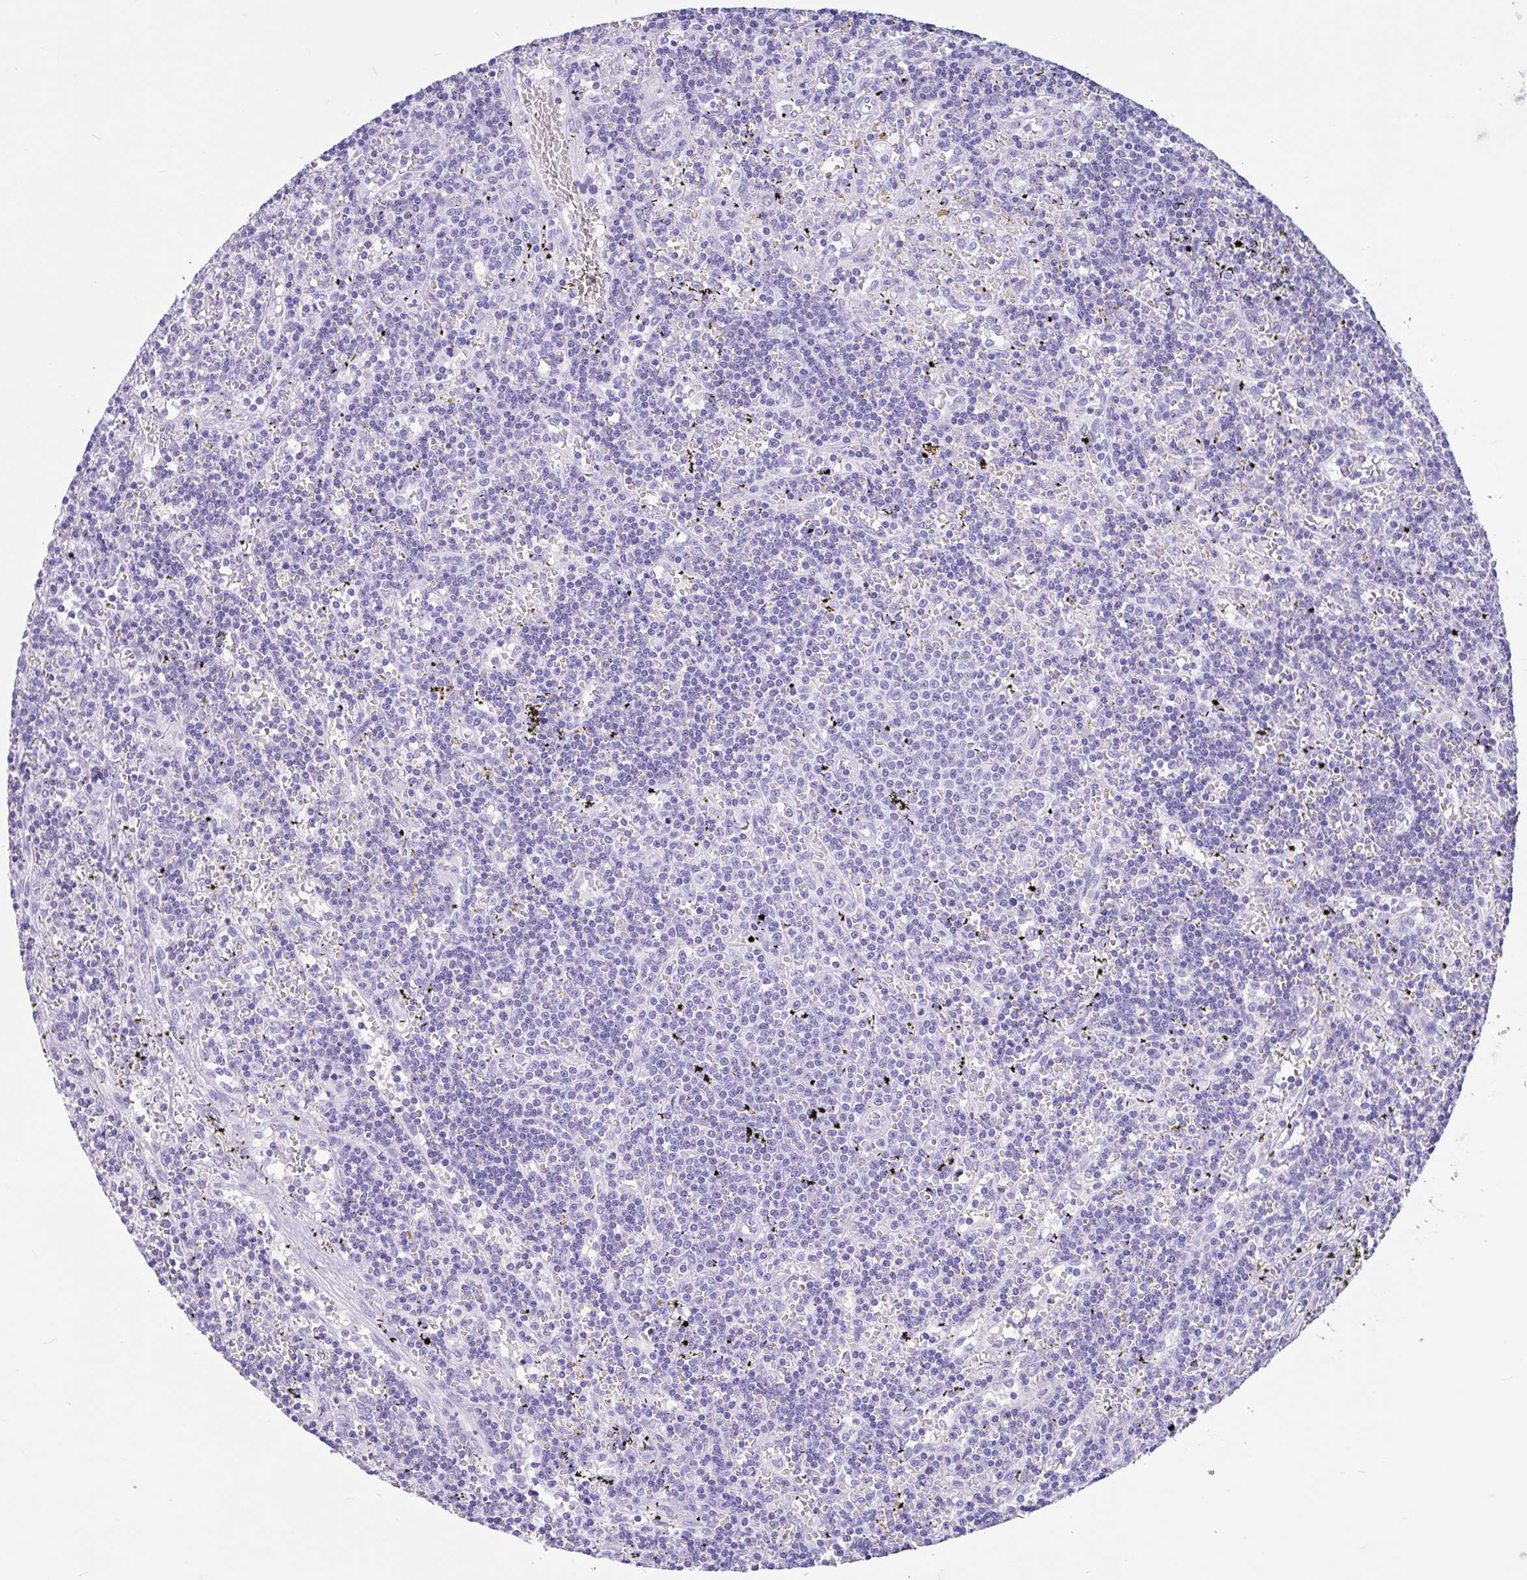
{"staining": {"intensity": "negative", "quantity": "none", "location": "none"}, "tissue": "lymphoma", "cell_type": "Tumor cells", "image_type": "cancer", "snomed": [{"axis": "morphology", "description": "Malignant lymphoma, non-Hodgkin's type, Low grade"}, {"axis": "topography", "description": "Spleen"}], "caption": "An immunohistochemistry (IHC) micrograph of lymphoma is shown. There is no staining in tumor cells of lymphoma.", "gene": "OR4N4", "patient": {"sex": "male", "age": 60}}